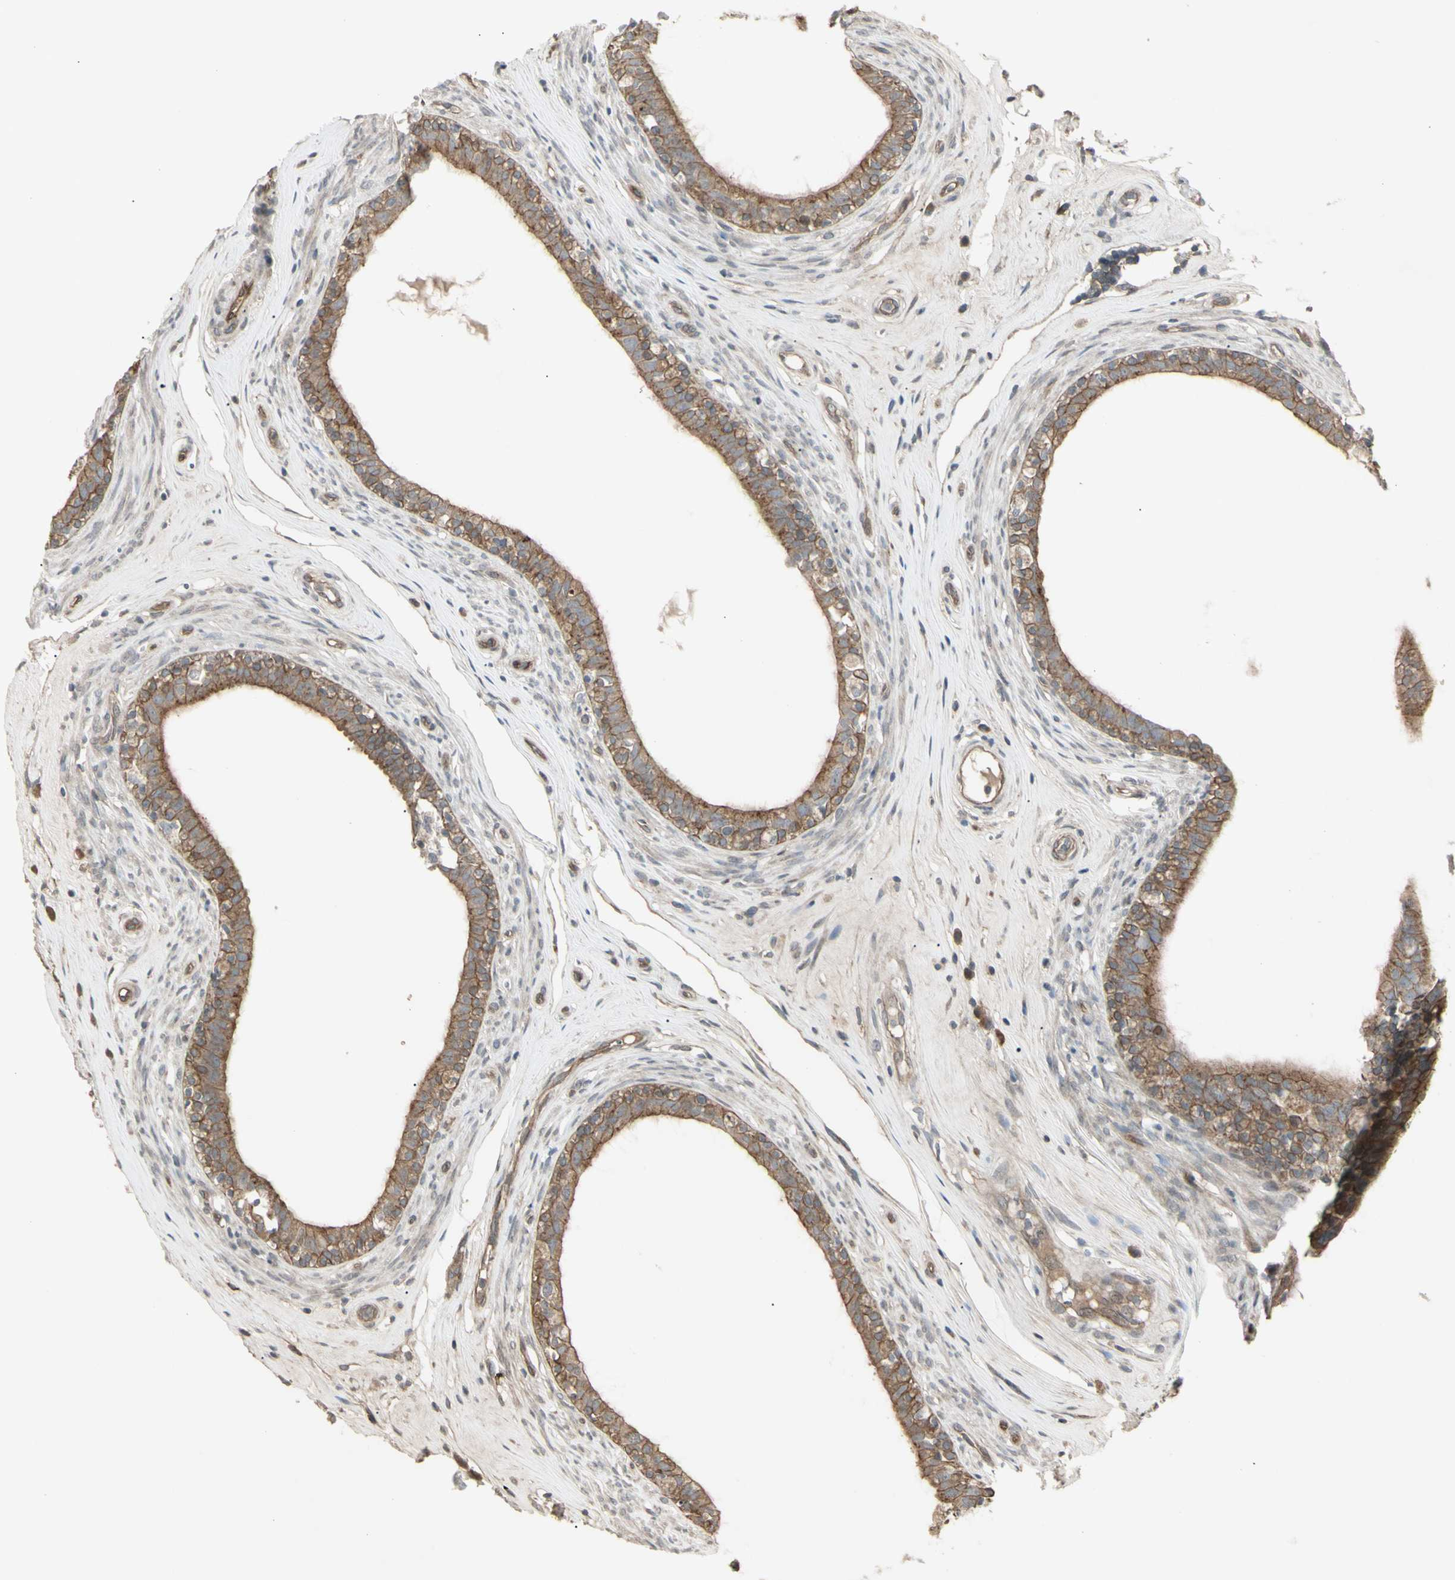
{"staining": {"intensity": "moderate", "quantity": "25%-75%", "location": "cytoplasmic/membranous"}, "tissue": "epididymis", "cell_type": "Glandular cells", "image_type": "normal", "snomed": [{"axis": "morphology", "description": "Normal tissue, NOS"}, {"axis": "morphology", "description": "Inflammation, NOS"}, {"axis": "topography", "description": "Epididymis"}], "caption": "Epididymis stained with a brown dye reveals moderate cytoplasmic/membranous positive expression in about 25%-75% of glandular cells.", "gene": "JAG1", "patient": {"sex": "male", "age": 84}}